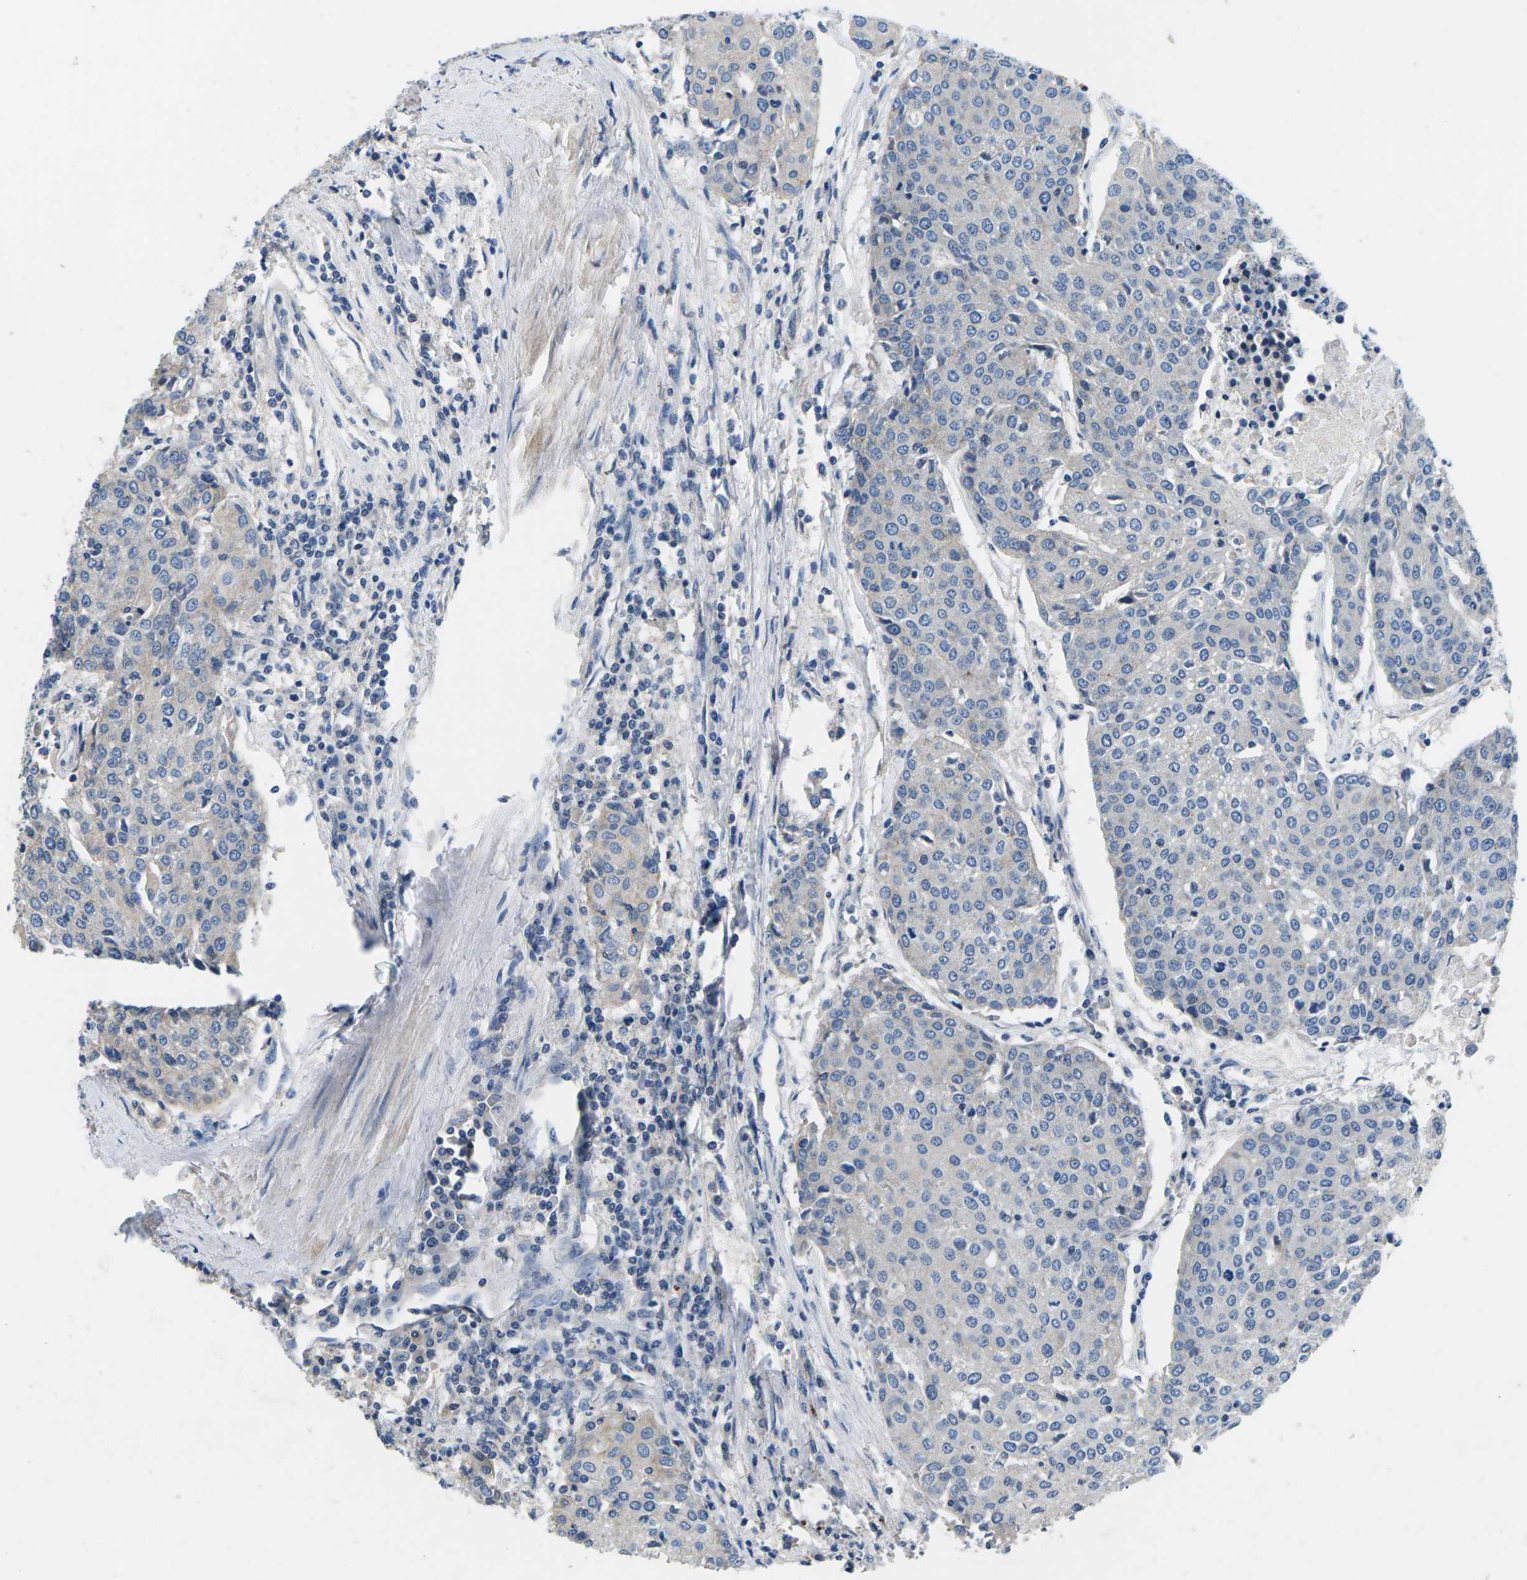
{"staining": {"intensity": "weak", "quantity": "<25%", "location": "cytoplasmic/membranous"}, "tissue": "urothelial cancer", "cell_type": "Tumor cells", "image_type": "cancer", "snomed": [{"axis": "morphology", "description": "Urothelial carcinoma, High grade"}, {"axis": "topography", "description": "Urinary bladder"}], "caption": "Immunohistochemical staining of urothelial cancer demonstrates no significant staining in tumor cells.", "gene": "PDCD6IP", "patient": {"sex": "female", "age": 85}}